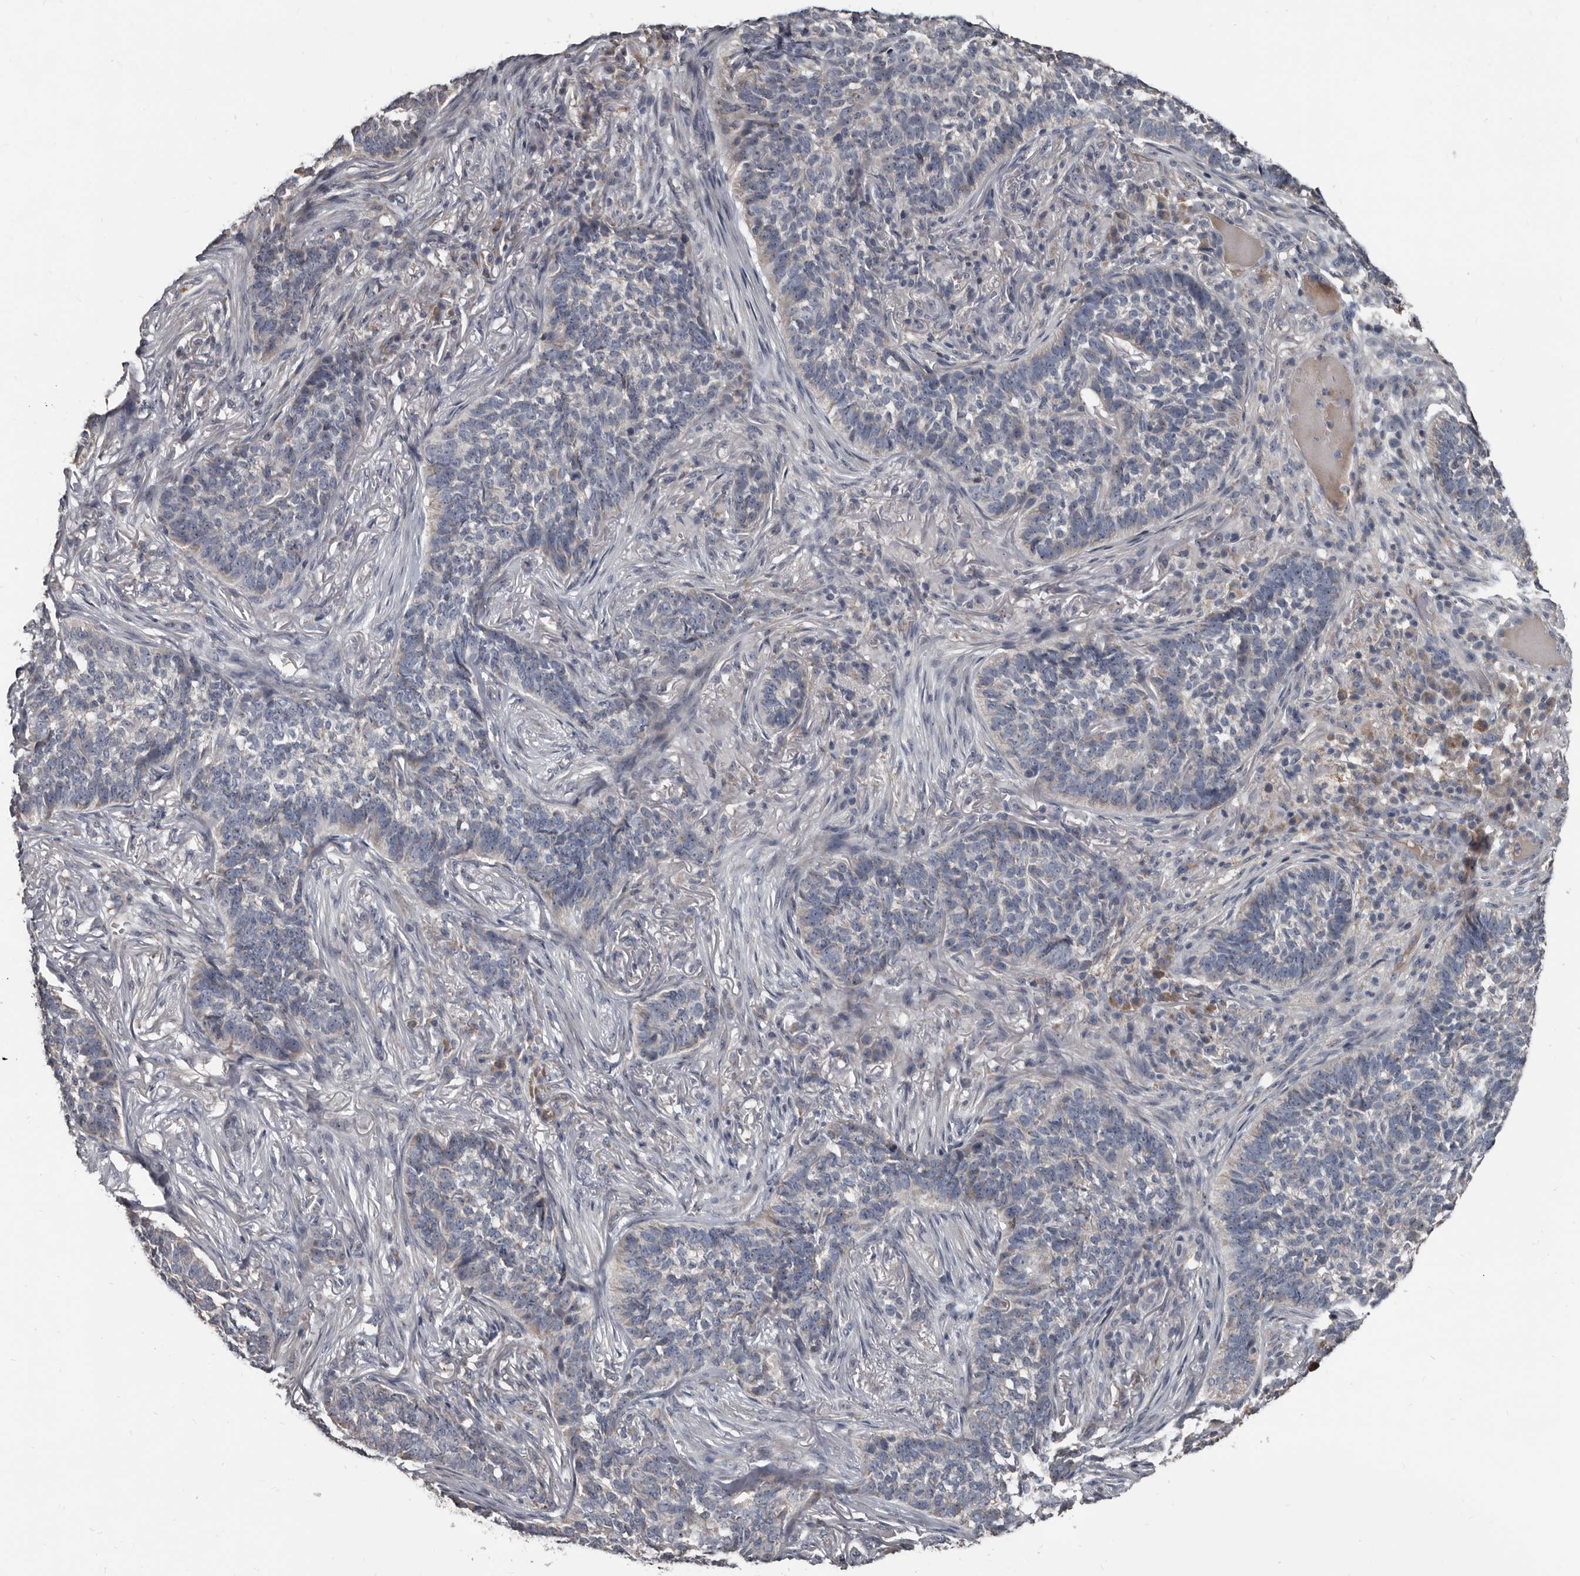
{"staining": {"intensity": "negative", "quantity": "none", "location": "none"}, "tissue": "skin cancer", "cell_type": "Tumor cells", "image_type": "cancer", "snomed": [{"axis": "morphology", "description": "Basal cell carcinoma"}, {"axis": "topography", "description": "Skin"}], "caption": "A high-resolution image shows IHC staining of basal cell carcinoma (skin), which demonstrates no significant staining in tumor cells.", "gene": "GREB1", "patient": {"sex": "male", "age": 85}}